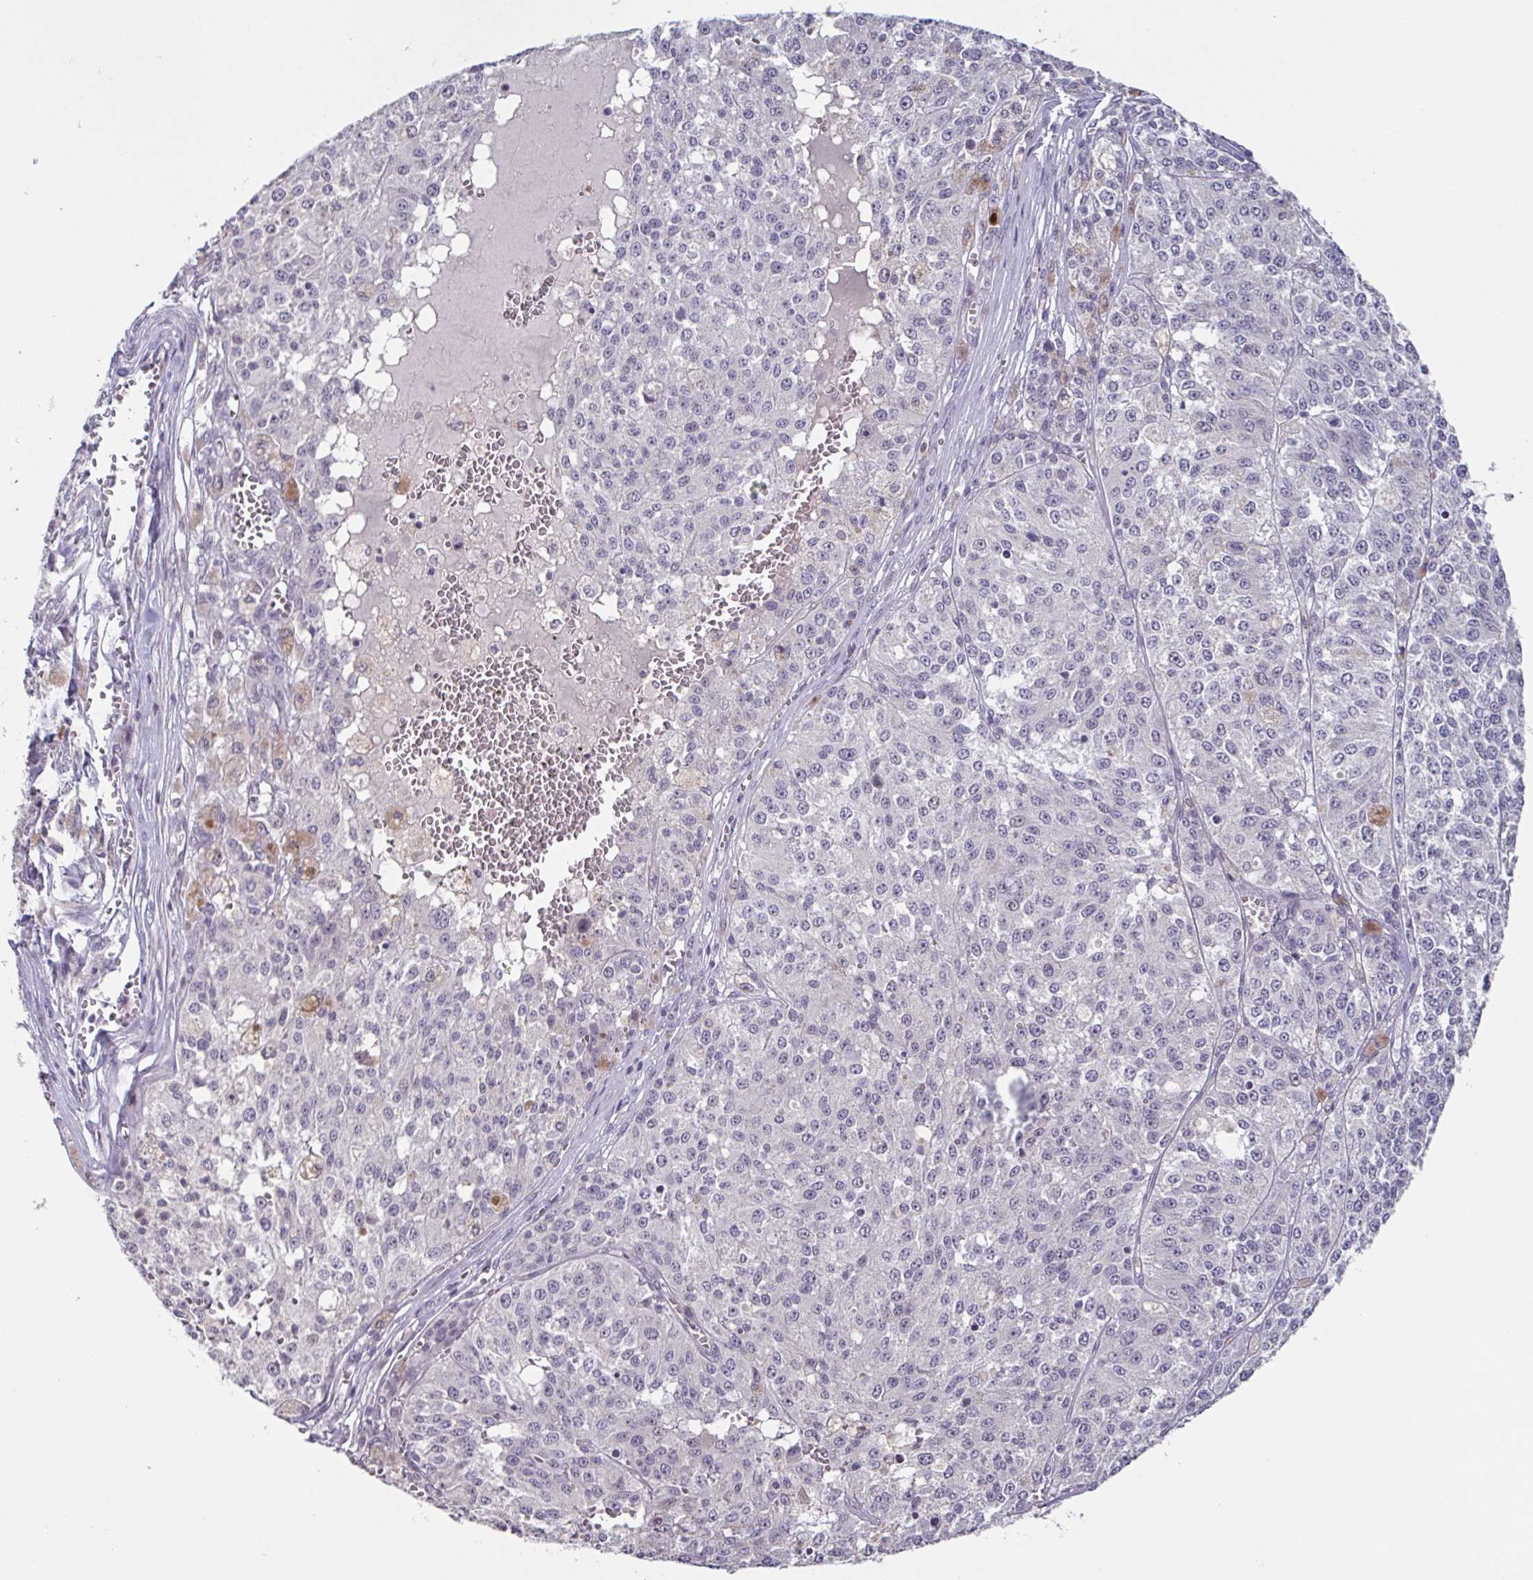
{"staining": {"intensity": "negative", "quantity": "none", "location": "none"}, "tissue": "melanoma", "cell_type": "Tumor cells", "image_type": "cancer", "snomed": [{"axis": "morphology", "description": "Malignant melanoma, Metastatic site"}, {"axis": "topography", "description": "Lymph node"}], "caption": "IHC of human melanoma demonstrates no expression in tumor cells.", "gene": "GHRL", "patient": {"sex": "female", "age": 64}}